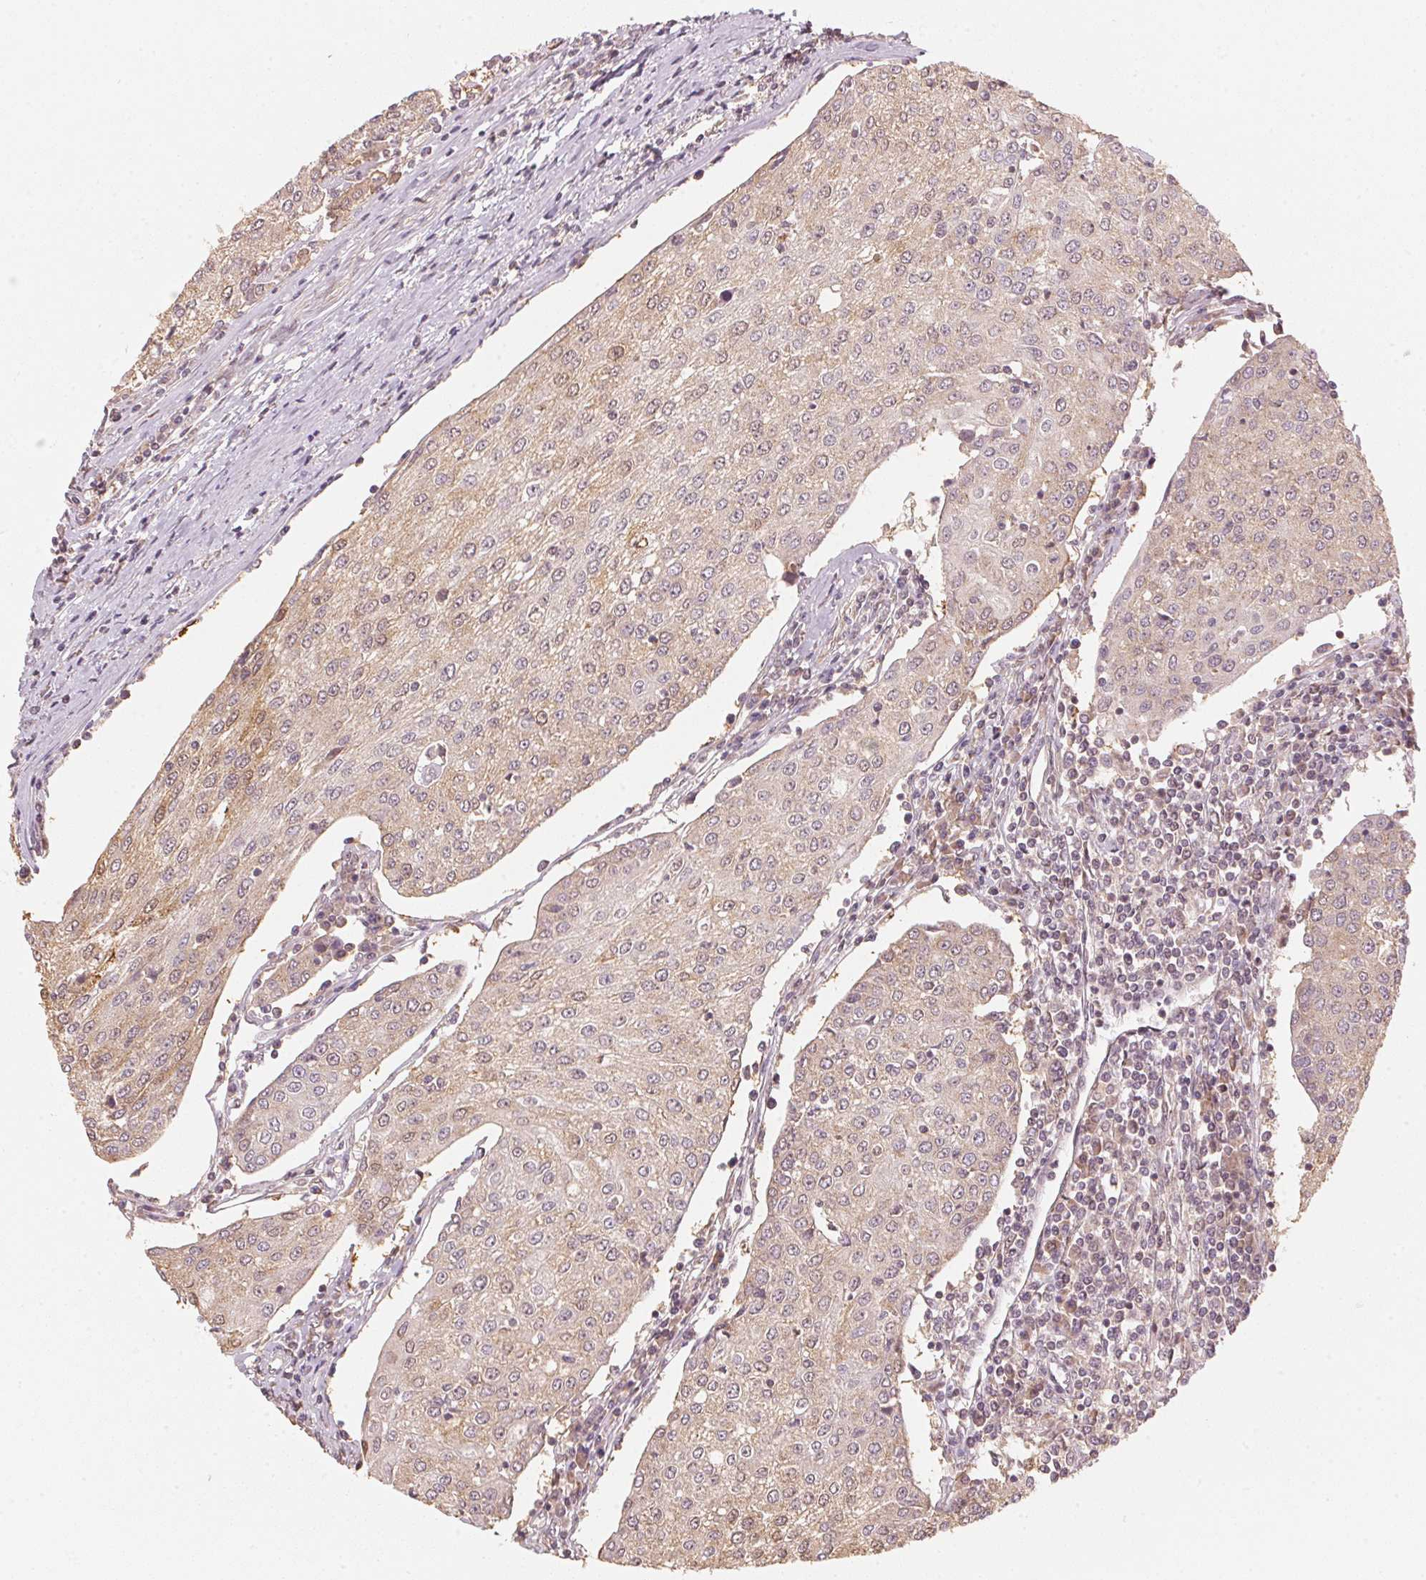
{"staining": {"intensity": "weak", "quantity": "<25%", "location": "cytoplasmic/membranous"}, "tissue": "urothelial cancer", "cell_type": "Tumor cells", "image_type": "cancer", "snomed": [{"axis": "morphology", "description": "Urothelial carcinoma, High grade"}, {"axis": "topography", "description": "Urinary bladder"}], "caption": "Tumor cells show no significant positivity in urothelial carcinoma (high-grade).", "gene": "C2orf73", "patient": {"sex": "female", "age": 85}}